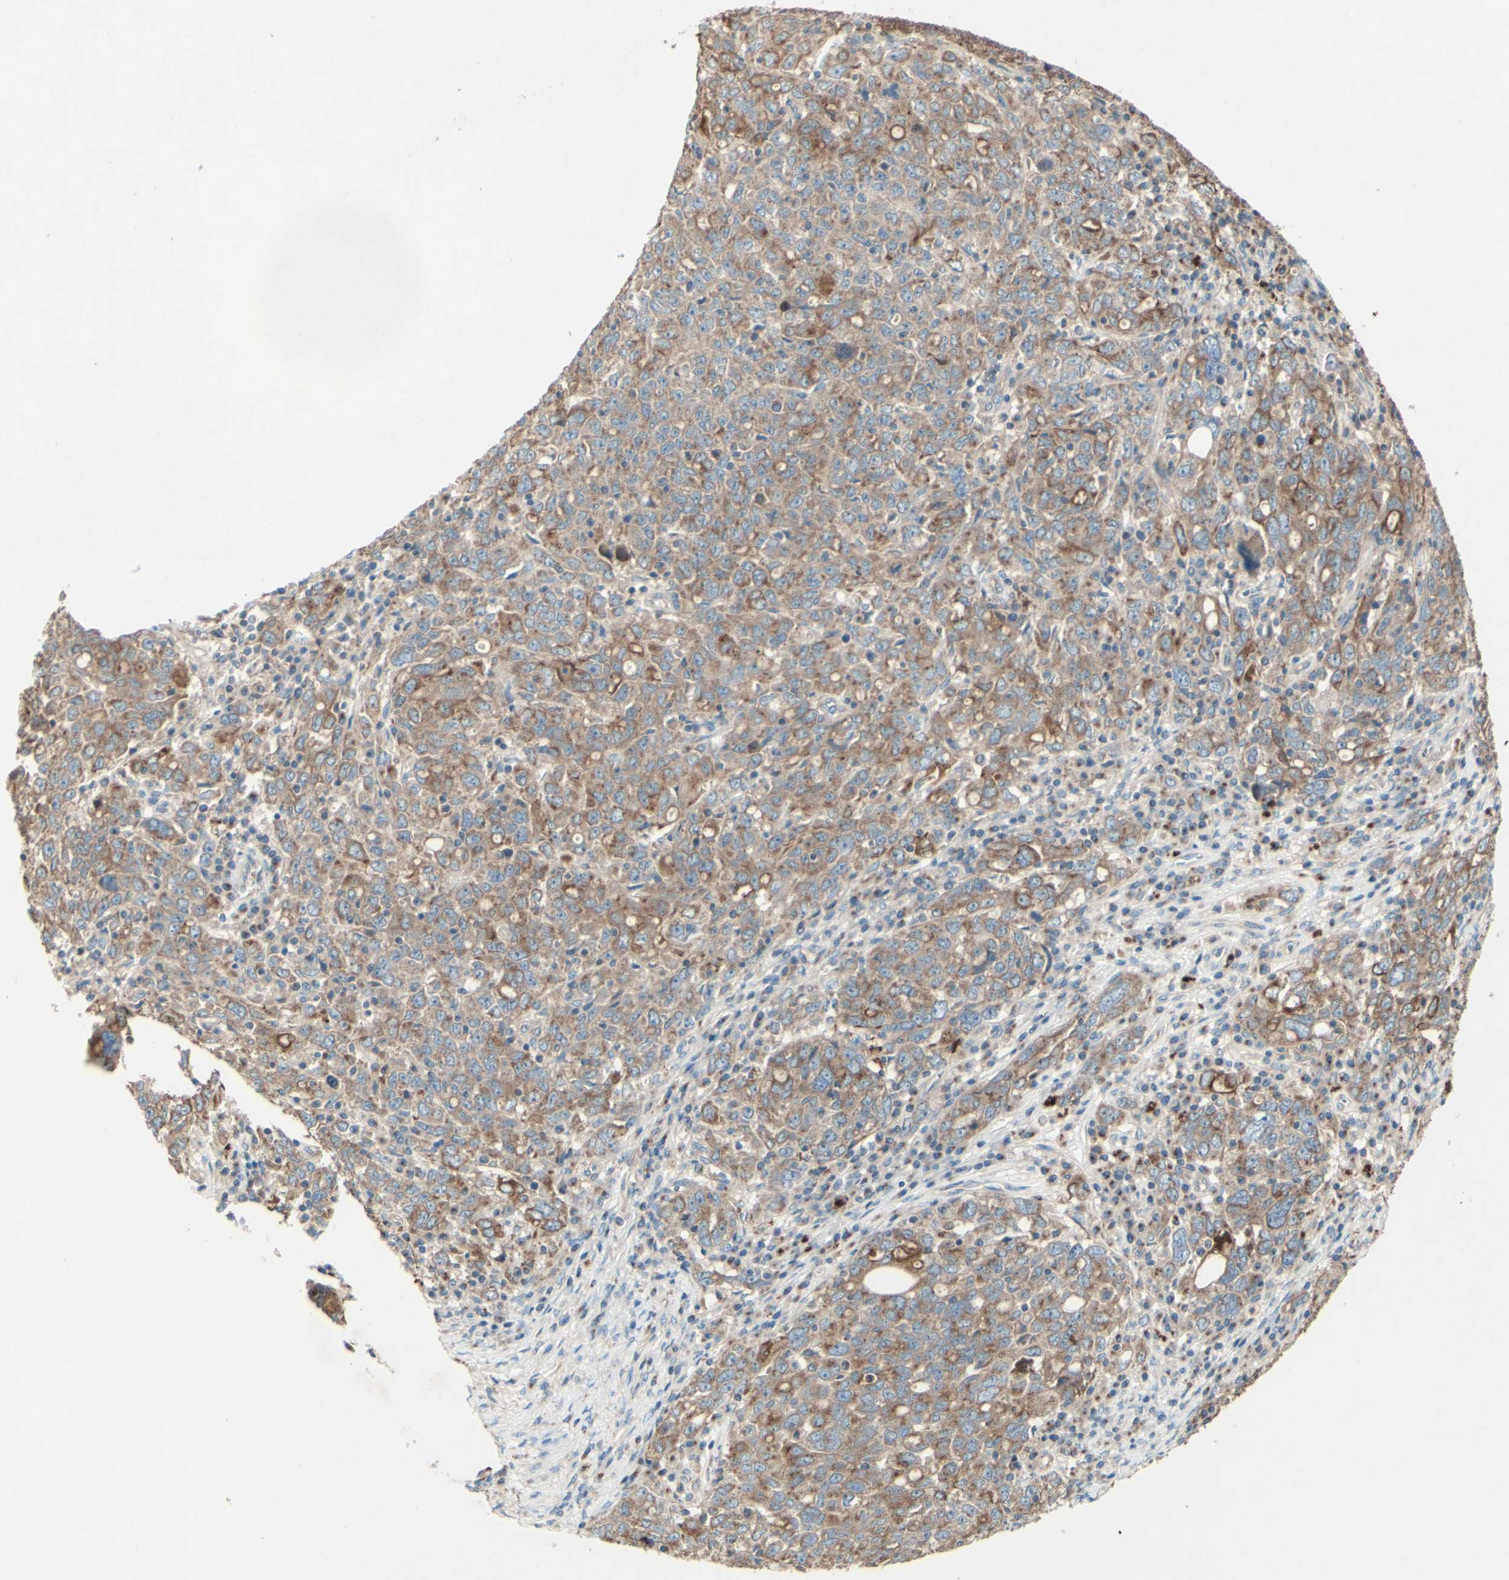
{"staining": {"intensity": "weak", "quantity": ">75%", "location": "cytoplasmic/membranous"}, "tissue": "ovarian cancer", "cell_type": "Tumor cells", "image_type": "cancer", "snomed": [{"axis": "morphology", "description": "Carcinoma, endometroid"}, {"axis": "topography", "description": "Ovary"}], "caption": "This micrograph reveals ovarian endometroid carcinoma stained with immunohistochemistry to label a protein in brown. The cytoplasmic/membranous of tumor cells show weak positivity for the protein. Nuclei are counter-stained blue.", "gene": "MTM1", "patient": {"sex": "female", "age": 62}}